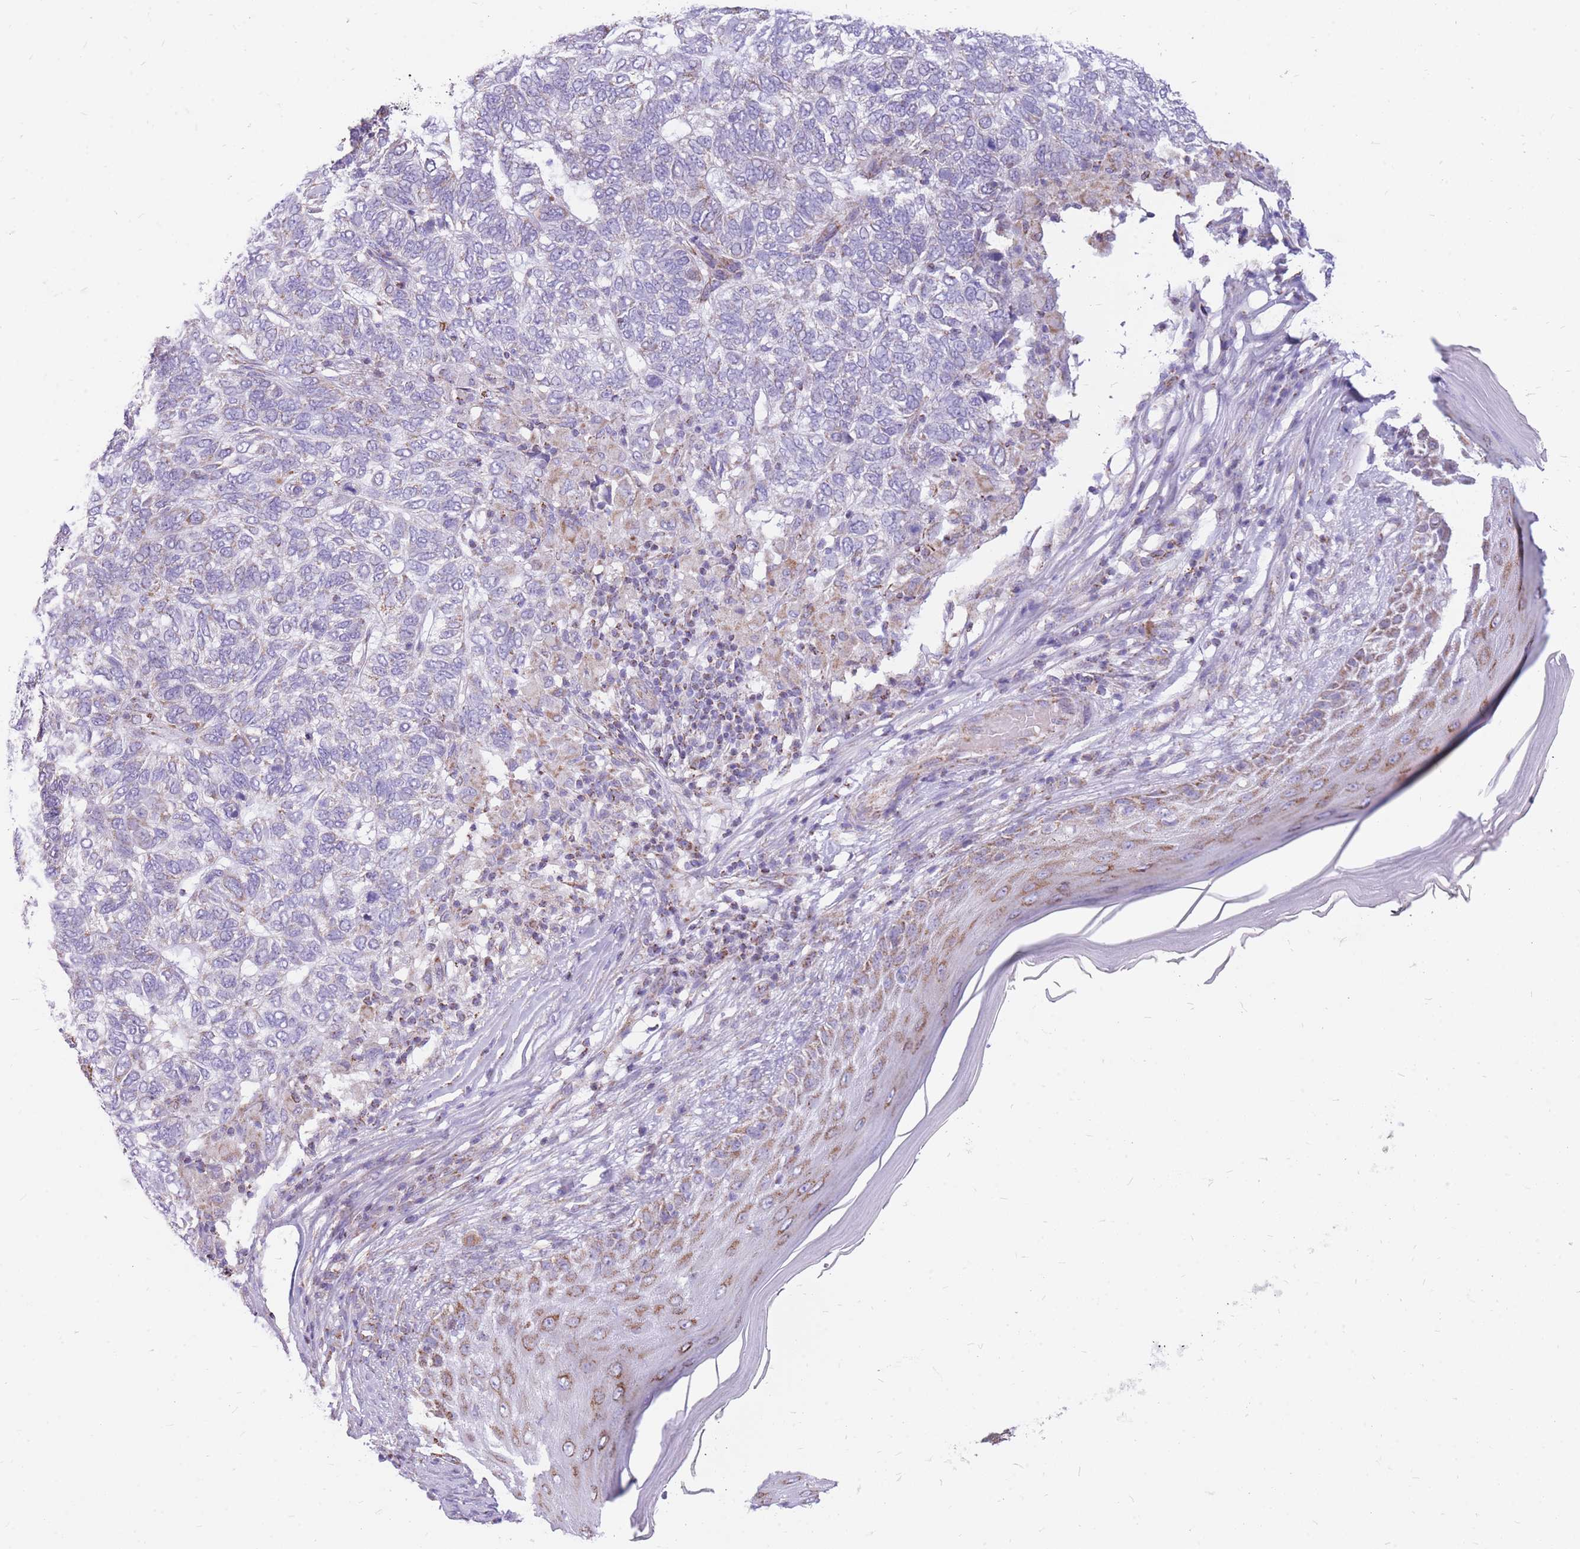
{"staining": {"intensity": "negative", "quantity": "none", "location": "none"}, "tissue": "skin cancer", "cell_type": "Tumor cells", "image_type": "cancer", "snomed": [{"axis": "morphology", "description": "Basal cell carcinoma"}, {"axis": "topography", "description": "Skin"}], "caption": "Skin basal cell carcinoma was stained to show a protein in brown. There is no significant staining in tumor cells. The staining was performed using DAB (3,3'-diaminobenzidine) to visualize the protein expression in brown, while the nuclei were stained in blue with hematoxylin (Magnification: 20x).", "gene": "PCSK1", "patient": {"sex": "female", "age": 65}}